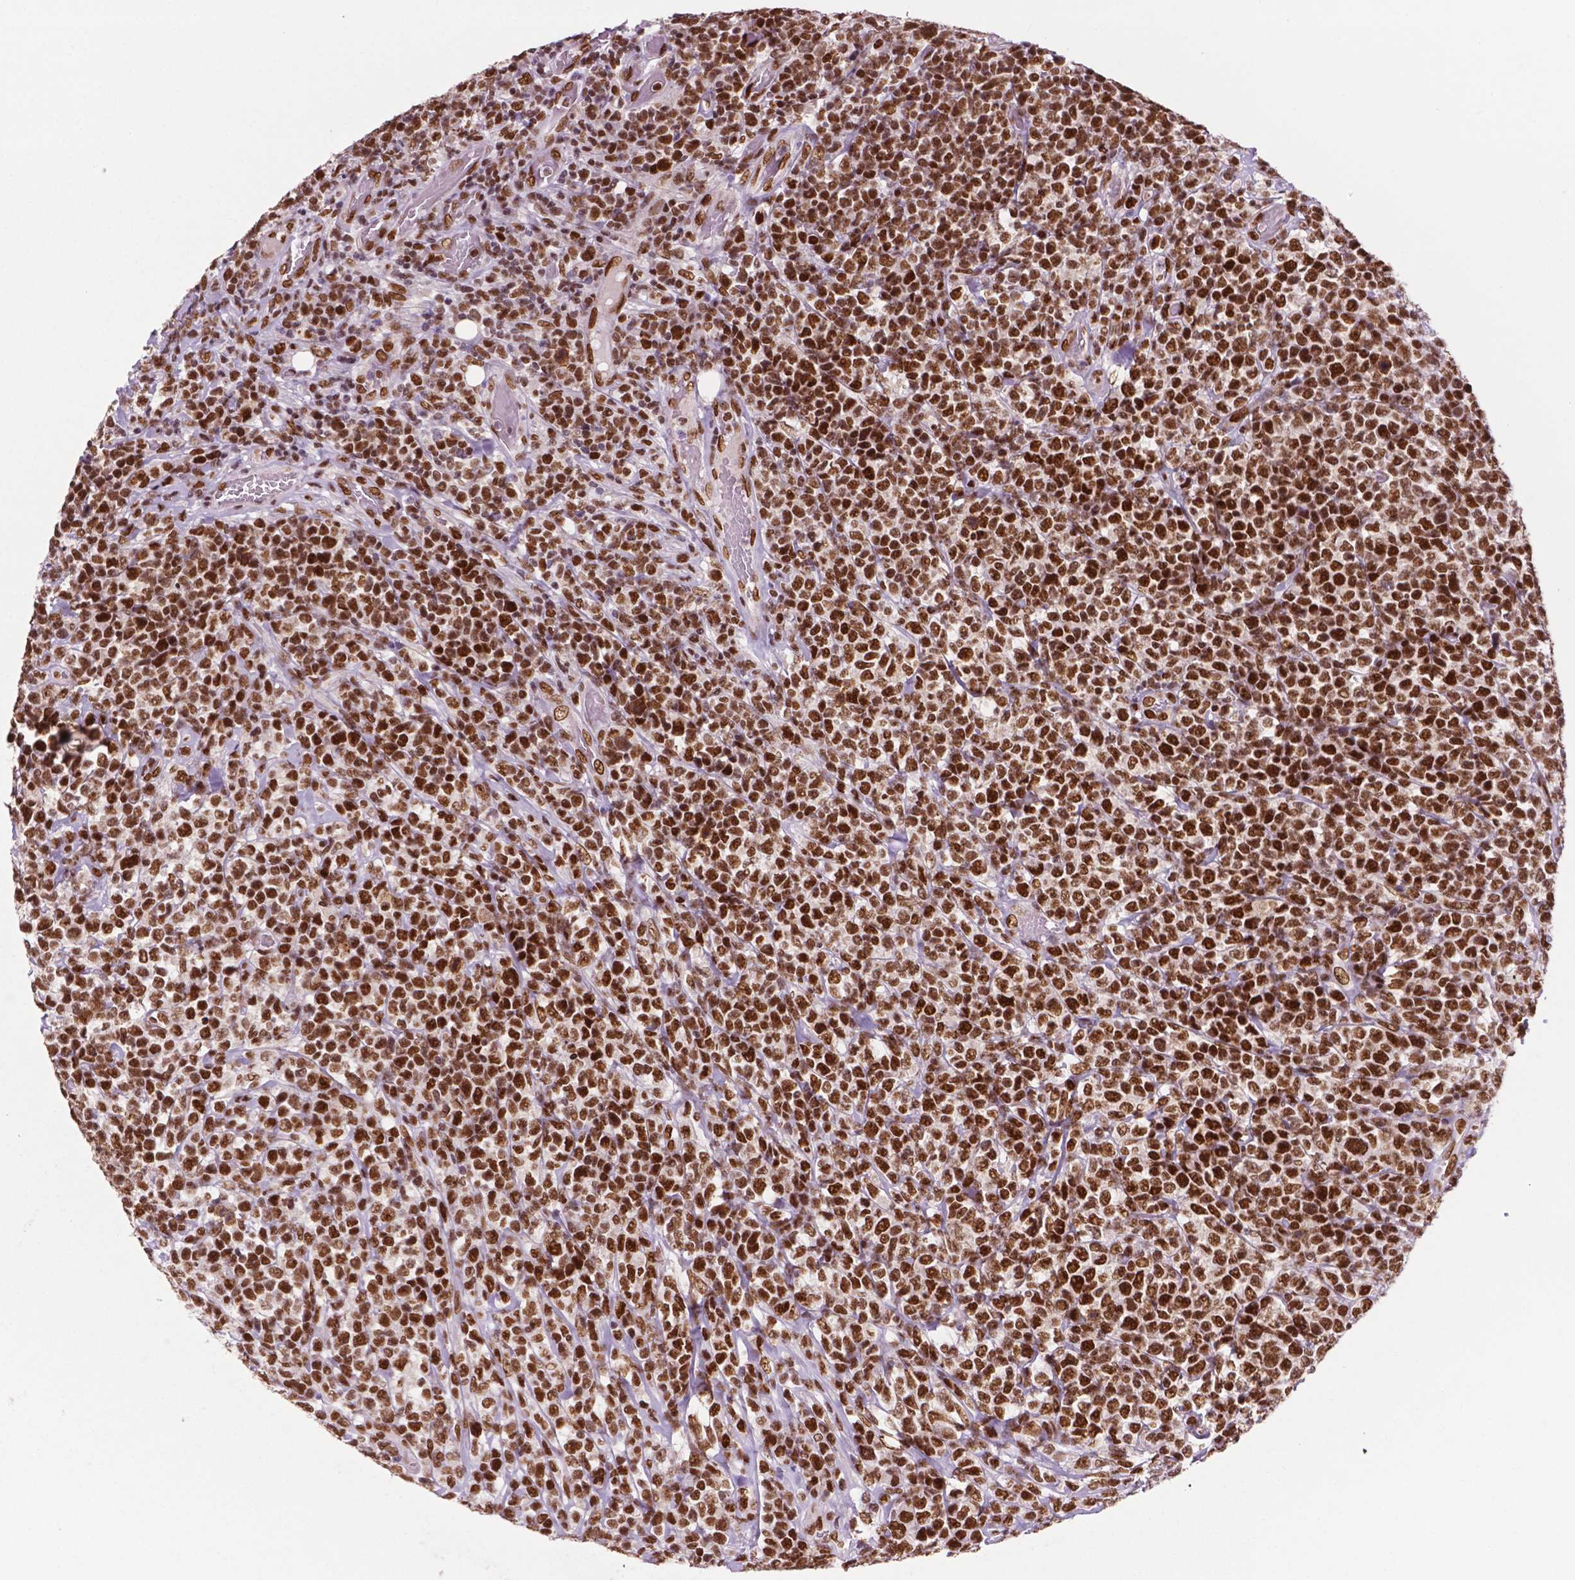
{"staining": {"intensity": "moderate", "quantity": "25%-75%", "location": "nuclear"}, "tissue": "lymphoma", "cell_type": "Tumor cells", "image_type": "cancer", "snomed": [{"axis": "morphology", "description": "Malignant lymphoma, non-Hodgkin's type, High grade"}, {"axis": "topography", "description": "Soft tissue"}], "caption": "Moderate nuclear protein positivity is identified in approximately 25%-75% of tumor cells in malignant lymphoma, non-Hodgkin's type (high-grade).", "gene": "MLH1", "patient": {"sex": "female", "age": 56}}